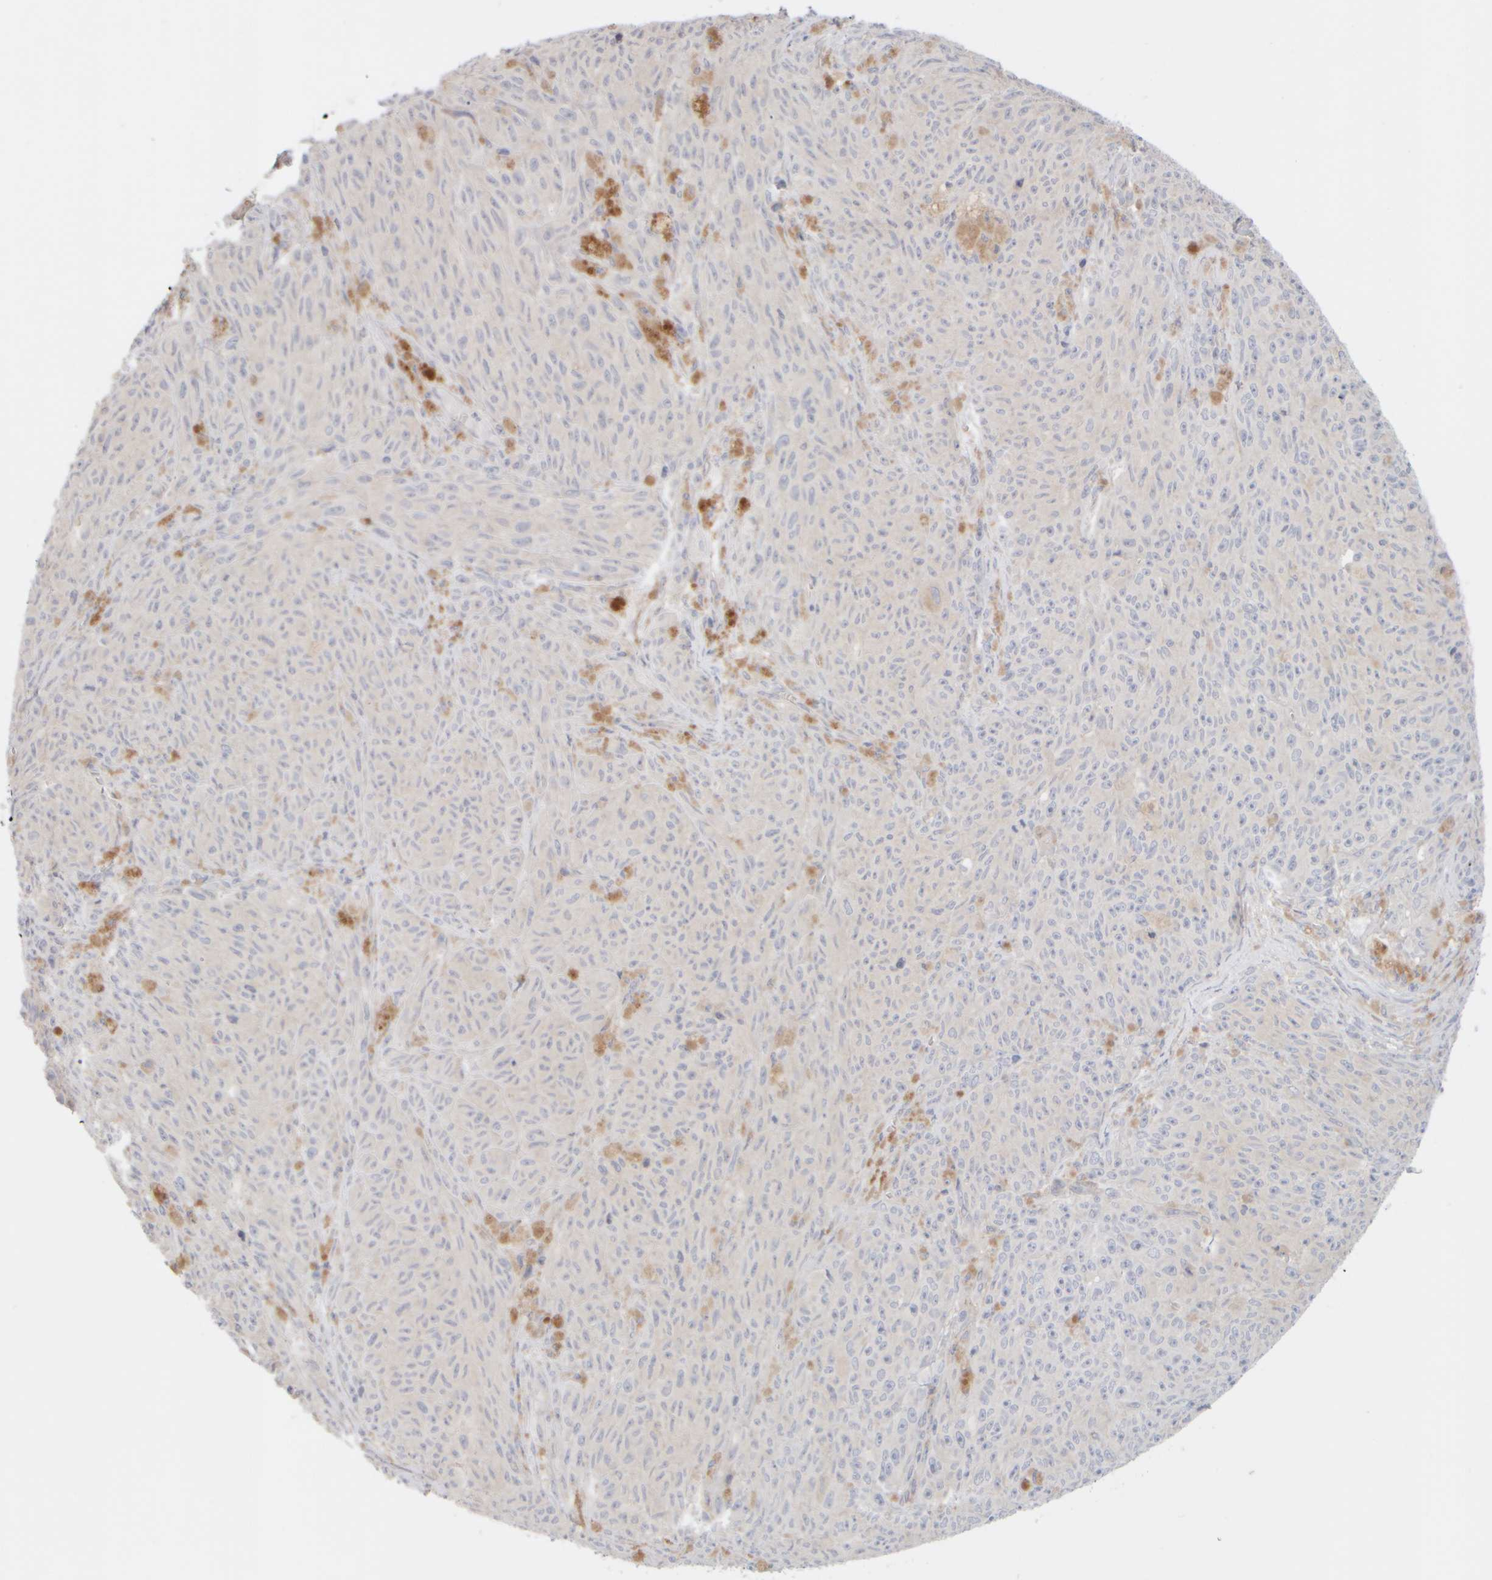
{"staining": {"intensity": "negative", "quantity": "none", "location": "none"}, "tissue": "melanoma", "cell_type": "Tumor cells", "image_type": "cancer", "snomed": [{"axis": "morphology", "description": "Malignant melanoma, NOS"}, {"axis": "topography", "description": "Skin"}], "caption": "Malignant melanoma was stained to show a protein in brown. There is no significant expression in tumor cells. Nuclei are stained in blue.", "gene": "GOPC", "patient": {"sex": "female", "age": 82}}